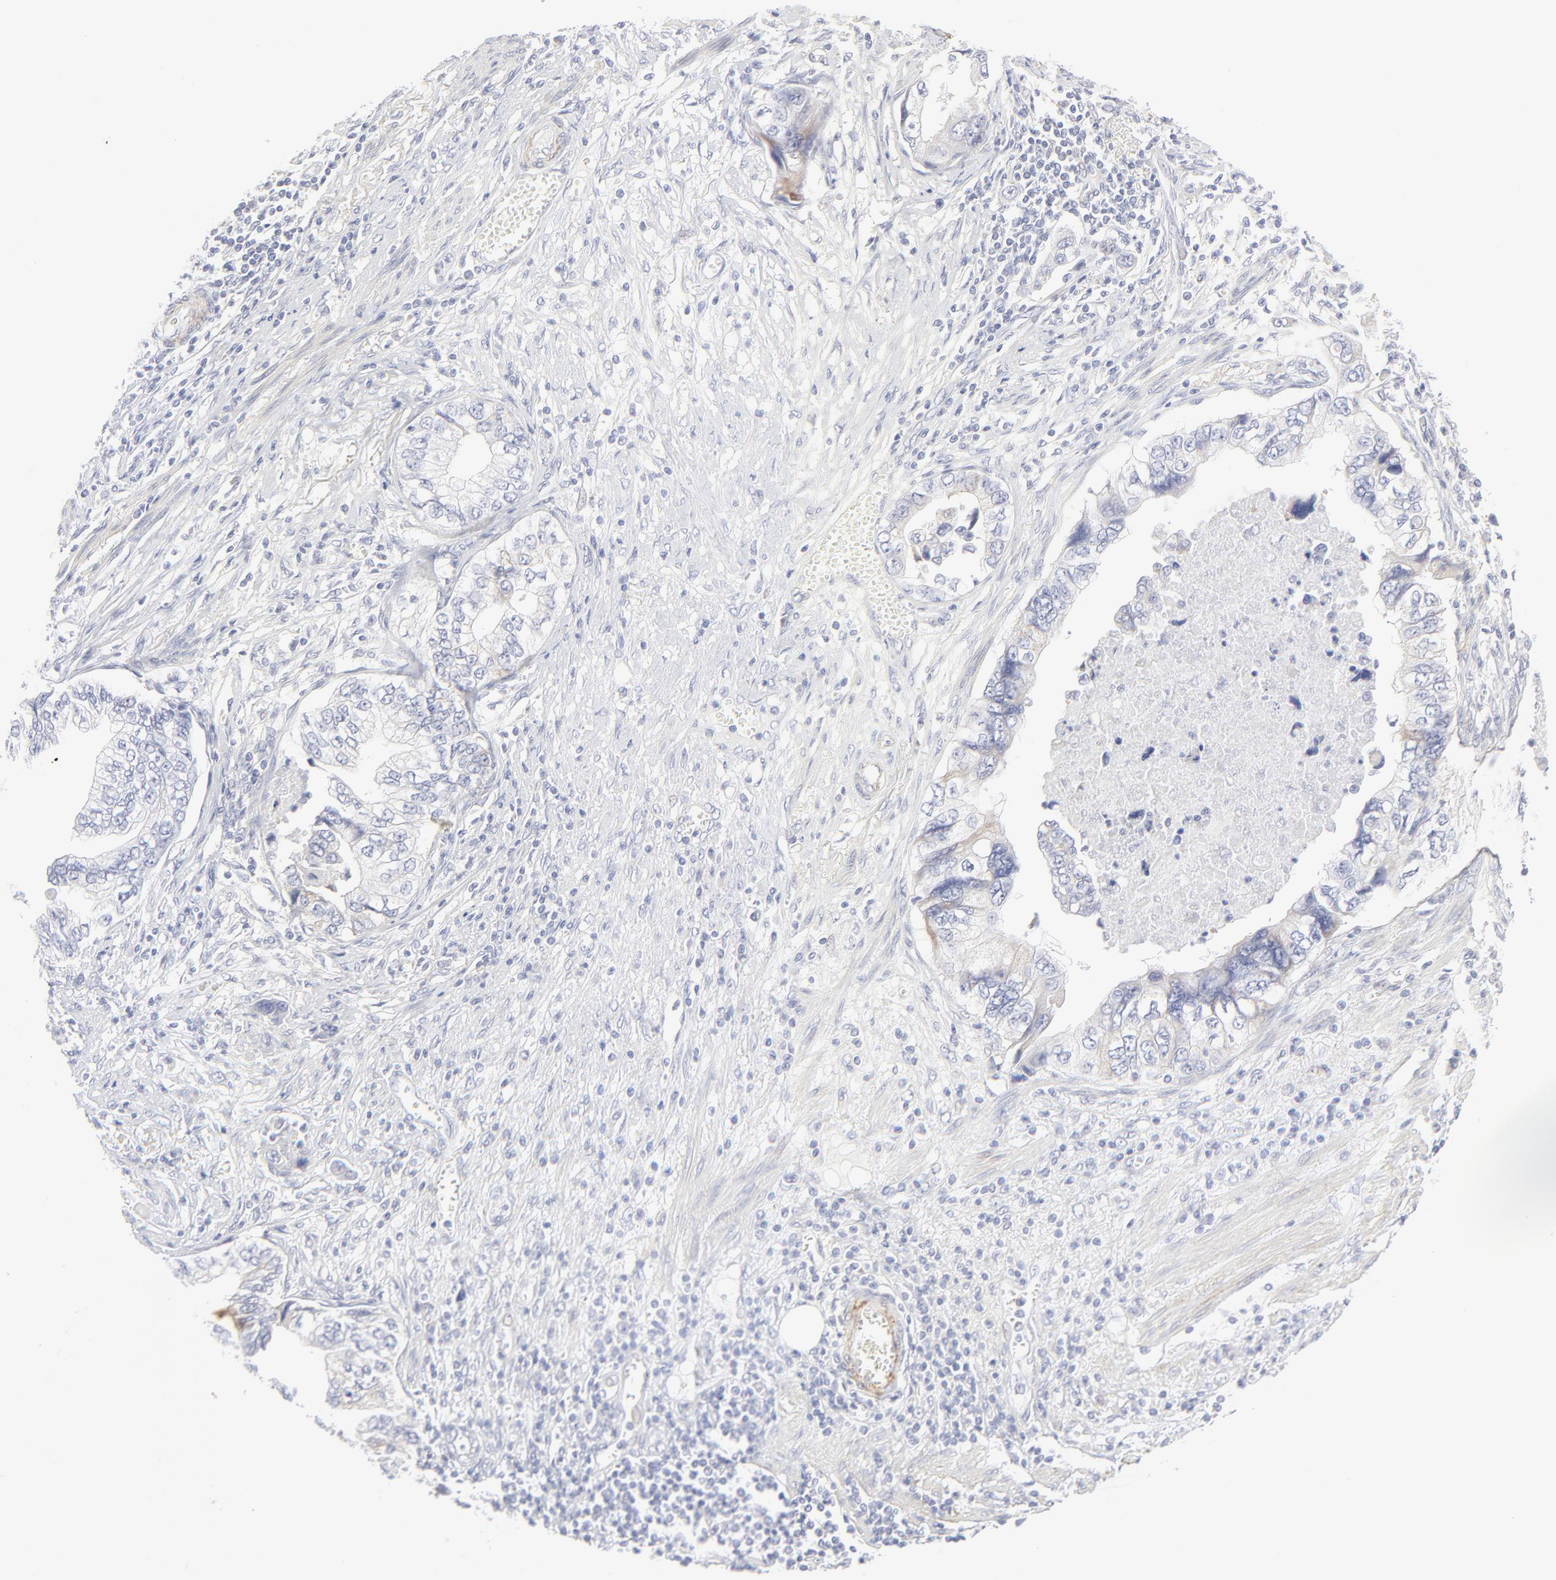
{"staining": {"intensity": "weak", "quantity": "<25%", "location": "cytoplasmic/membranous"}, "tissue": "stomach cancer", "cell_type": "Tumor cells", "image_type": "cancer", "snomed": [{"axis": "morphology", "description": "Adenocarcinoma, NOS"}, {"axis": "topography", "description": "Pancreas"}, {"axis": "topography", "description": "Stomach, upper"}], "caption": "A photomicrograph of stomach cancer (adenocarcinoma) stained for a protein demonstrates no brown staining in tumor cells. (DAB (3,3'-diaminobenzidine) immunohistochemistry (IHC), high magnification).", "gene": "NPNT", "patient": {"sex": "male", "age": 77}}